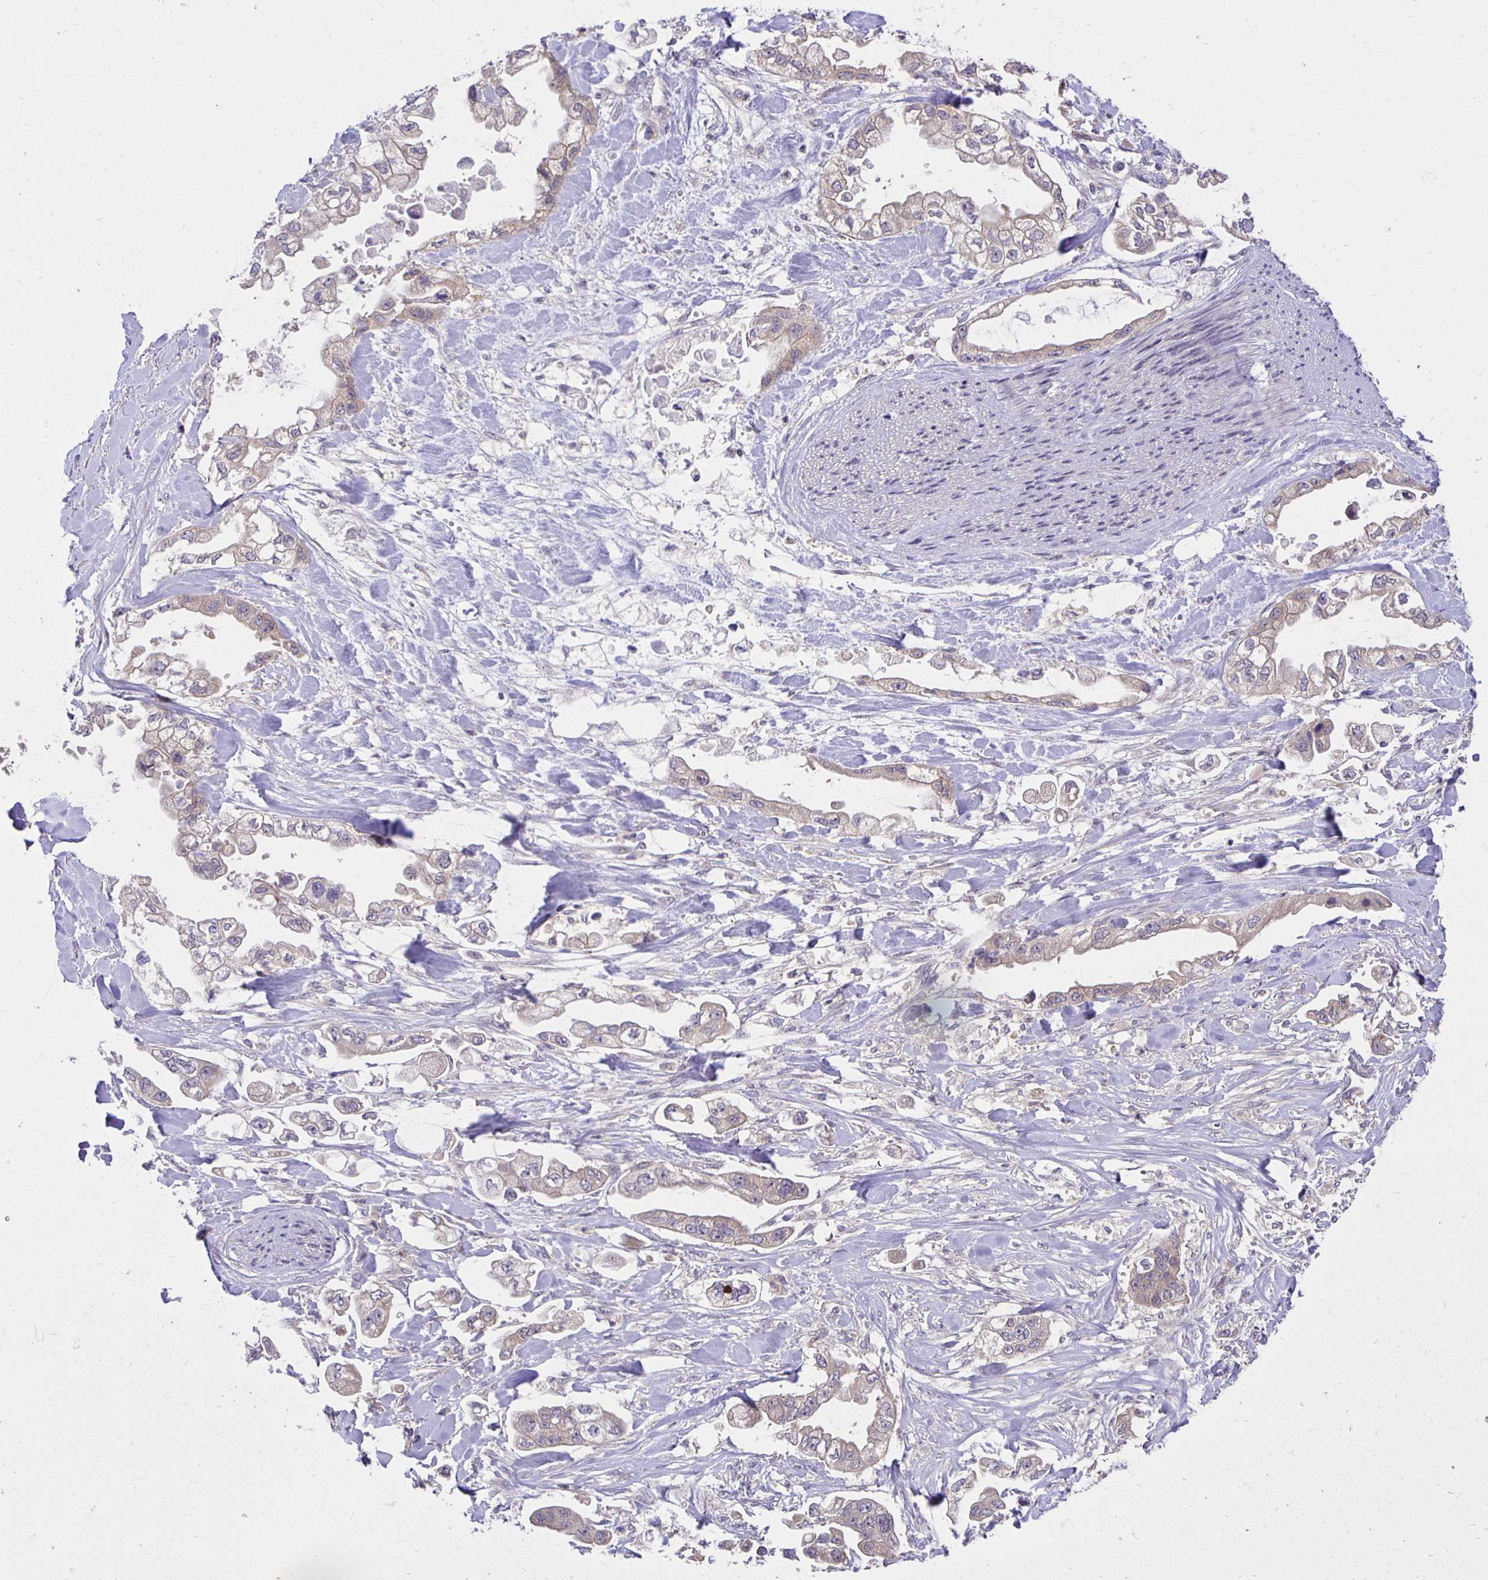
{"staining": {"intensity": "weak", "quantity": "<25%", "location": "cytoplasmic/membranous"}, "tissue": "stomach cancer", "cell_type": "Tumor cells", "image_type": "cancer", "snomed": [{"axis": "morphology", "description": "Adenocarcinoma, NOS"}, {"axis": "topography", "description": "Stomach"}], "caption": "Tumor cells are negative for brown protein staining in stomach cancer (adenocarcinoma).", "gene": "MIEN1", "patient": {"sex": "male", "age": 62}}